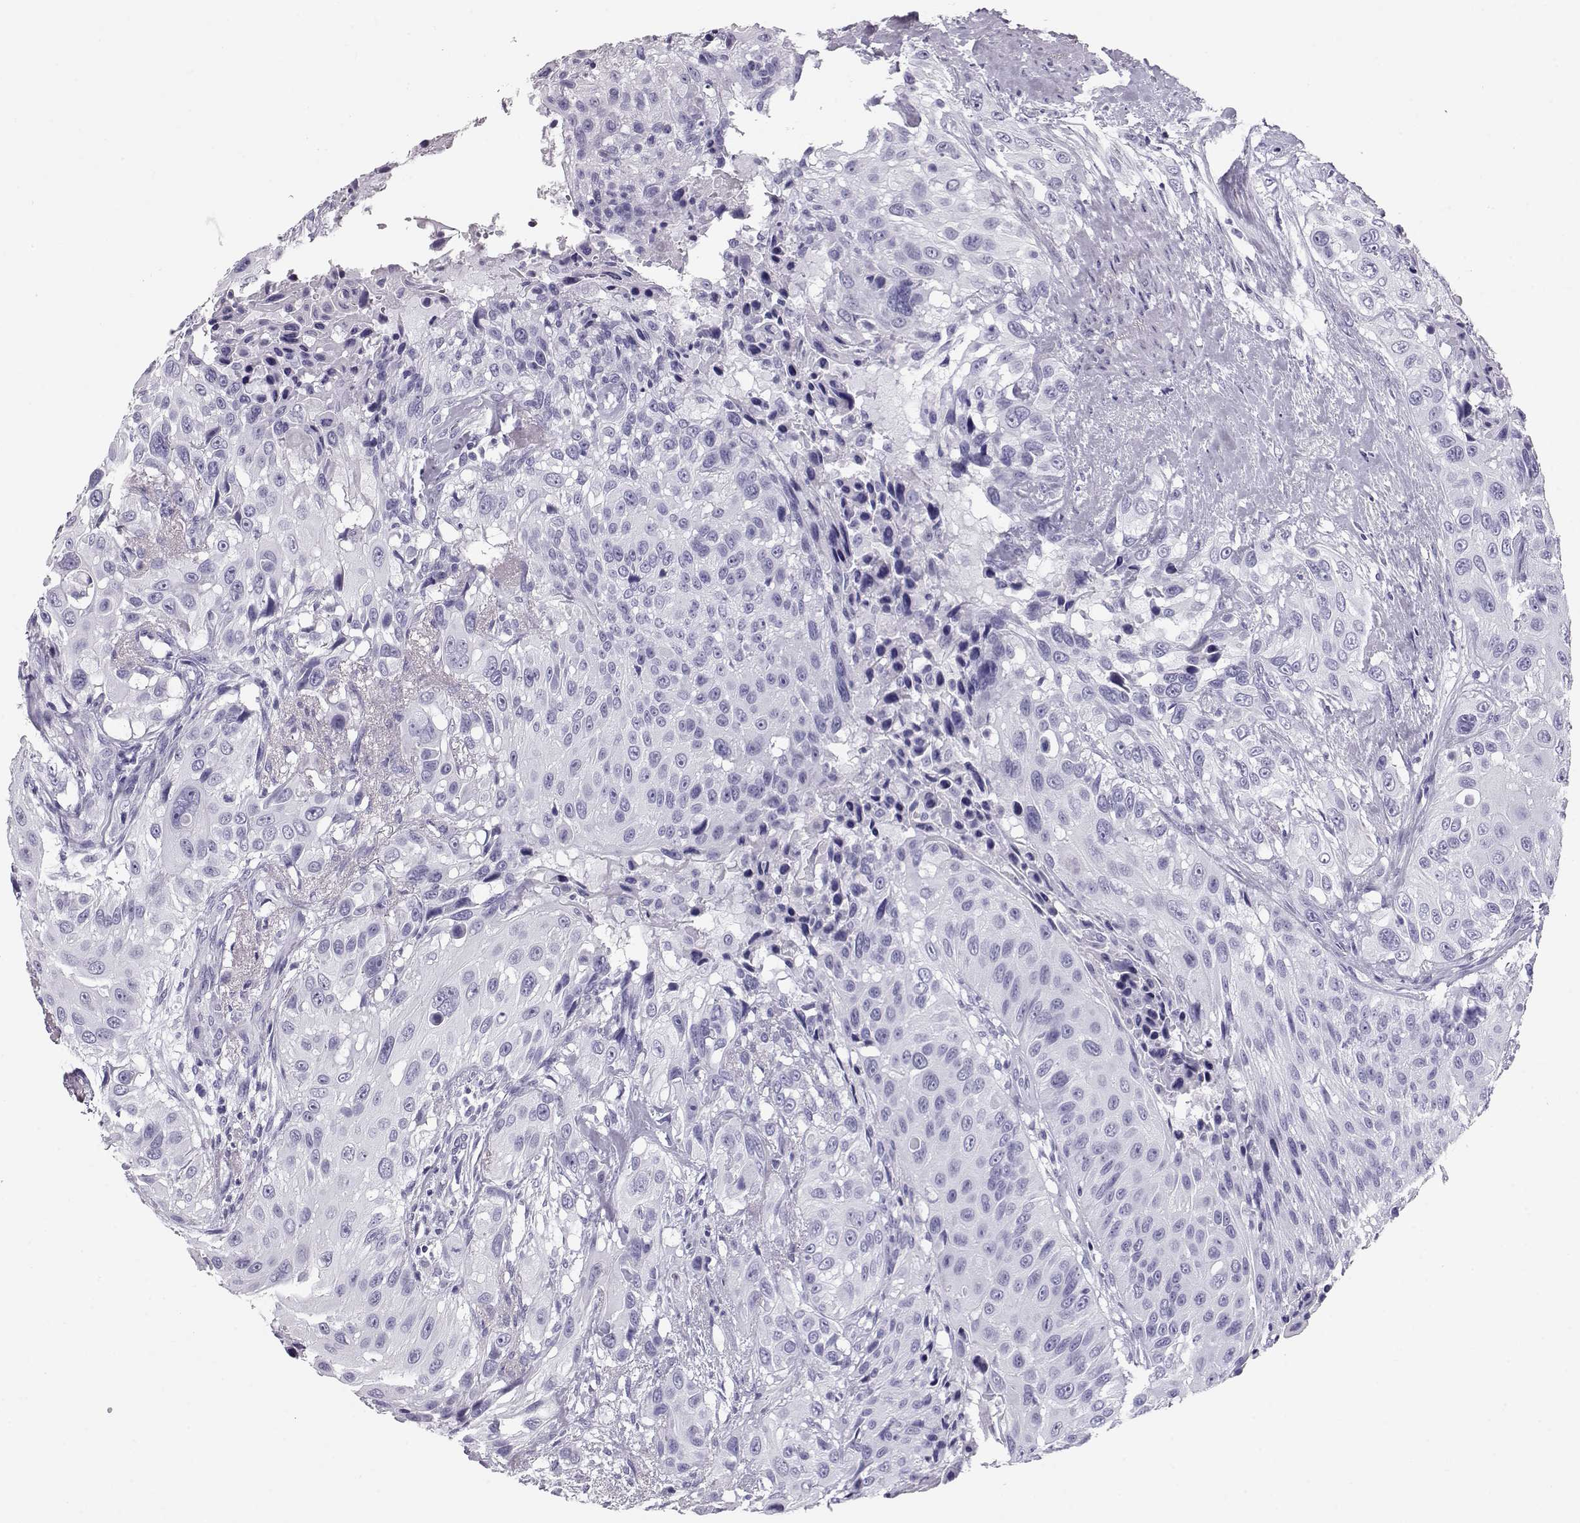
{"staining": {"intensity": "negative", "quantity": "none", "location": "none"}, "tissue": "urothelial cancer", "cell_type": "Tumor cells", "image_type": "cancer", "snomed": [{"axis": "morphology", "description": "Urothelial carcinoma, NOS"}, {"axis": "topography", "description": "Urinary bladder"}], "caption": "An immunohistochemistry micrograph of transitional cell carcinoma is shown. There is no staining in tumor cells of transitional cell carcinoma.", "gene": "RD3", "patient": {"sex": "male", "age": 55}}